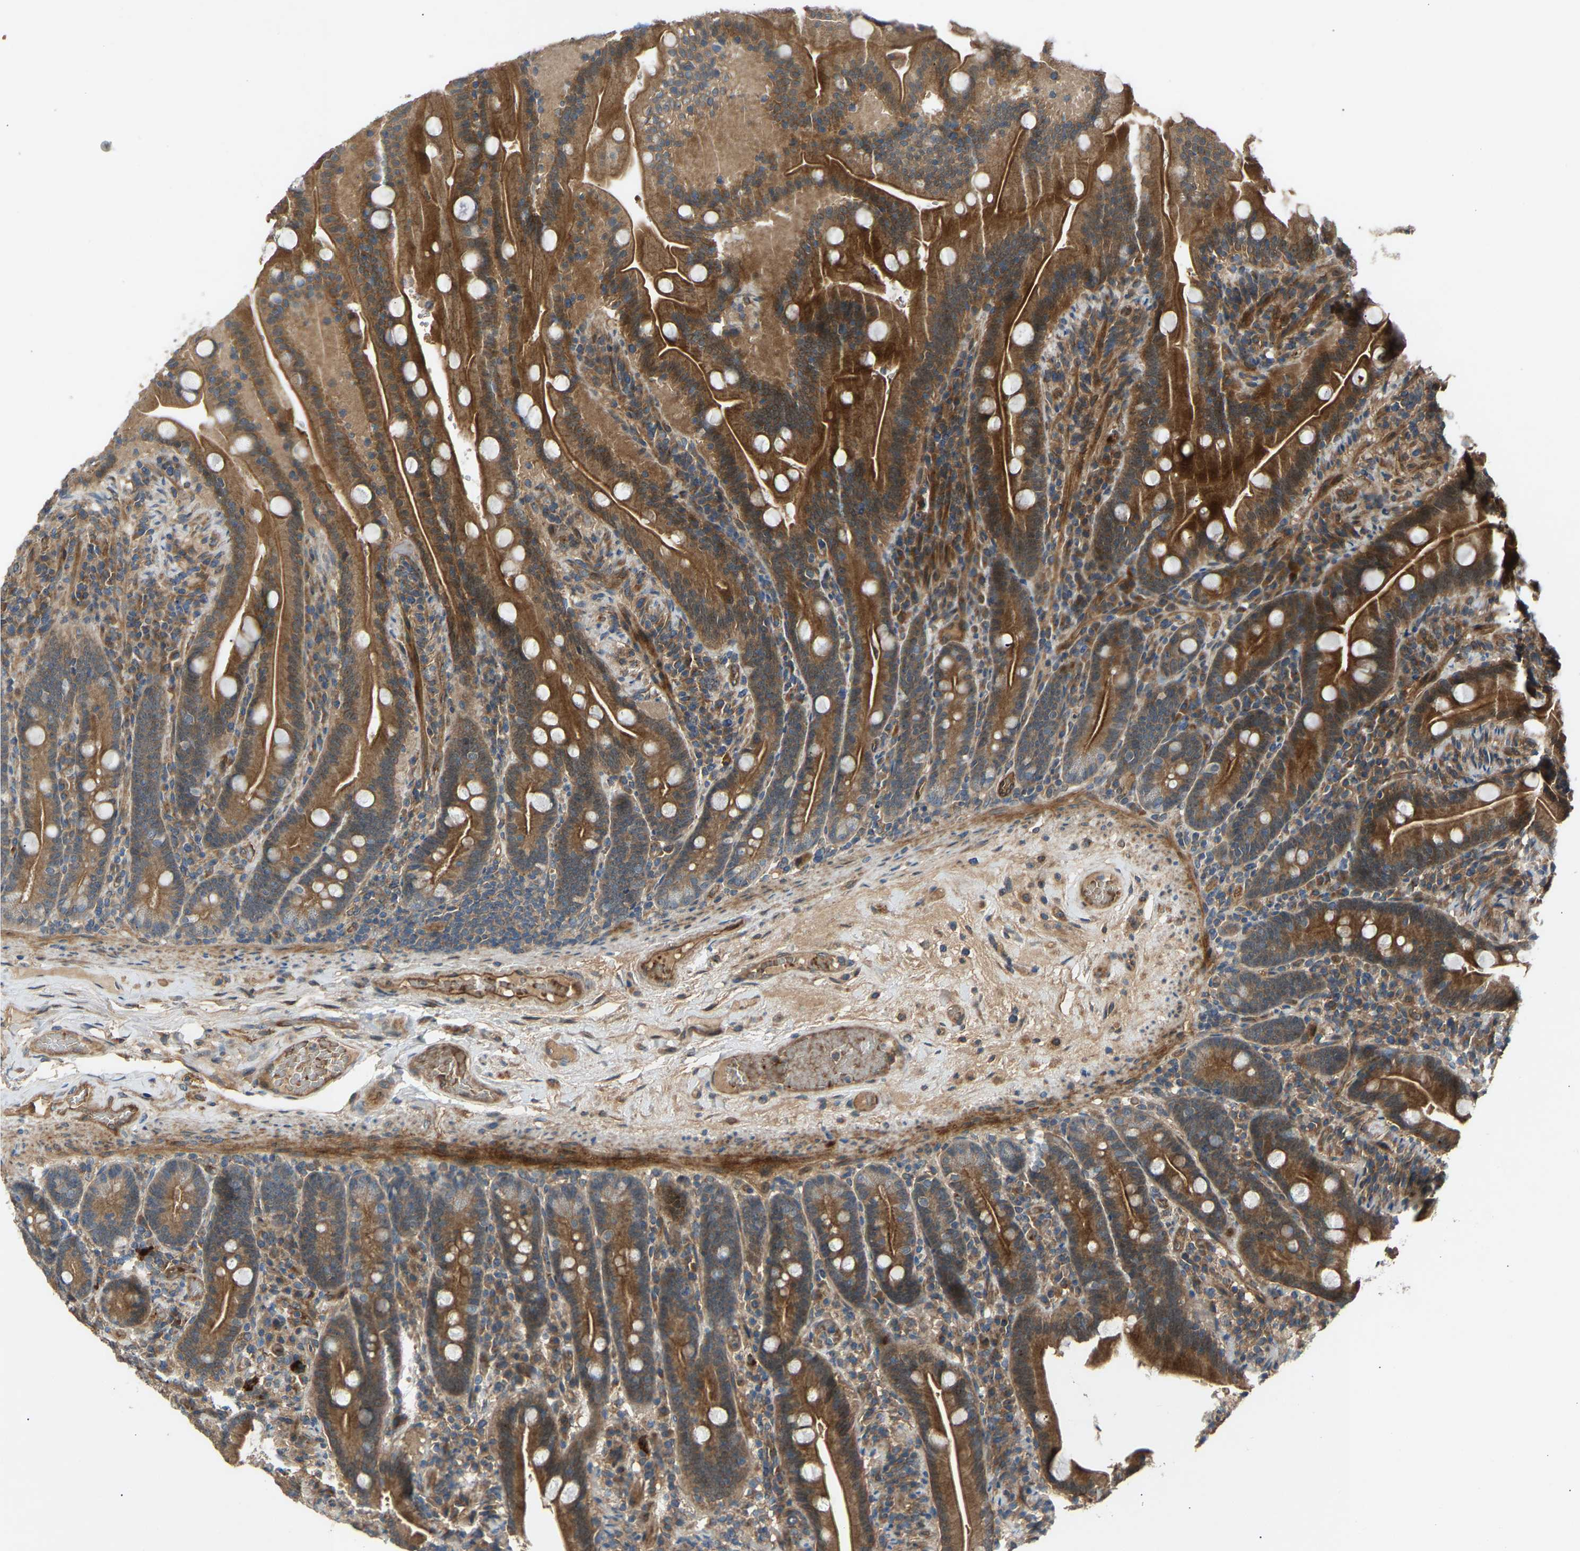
{"staining": {"intensity": "moderate", "quantity": ">75%", "location": "cytoplasmic/membranous"}, "tissue": "duodenum", "cell_type": "Glandular cells", "image_type": "normal", "snomed": [{"axis": "morphology", "description": "Normal tissue, NOS"}, {"axis": "topography", "description": "Duodenum"}], "caption": "This histopathology image demonstrates unremarkable duodenum stained with immunohistochemistry (IHC) to label a protein in brown. The cytoplasmic/membranous of glandular cells show moderate positivity for the protein. Nuclei are counter-stained blue.", "gene": "GAS2L1", "patient": {"sex": "male", "age": 54}}